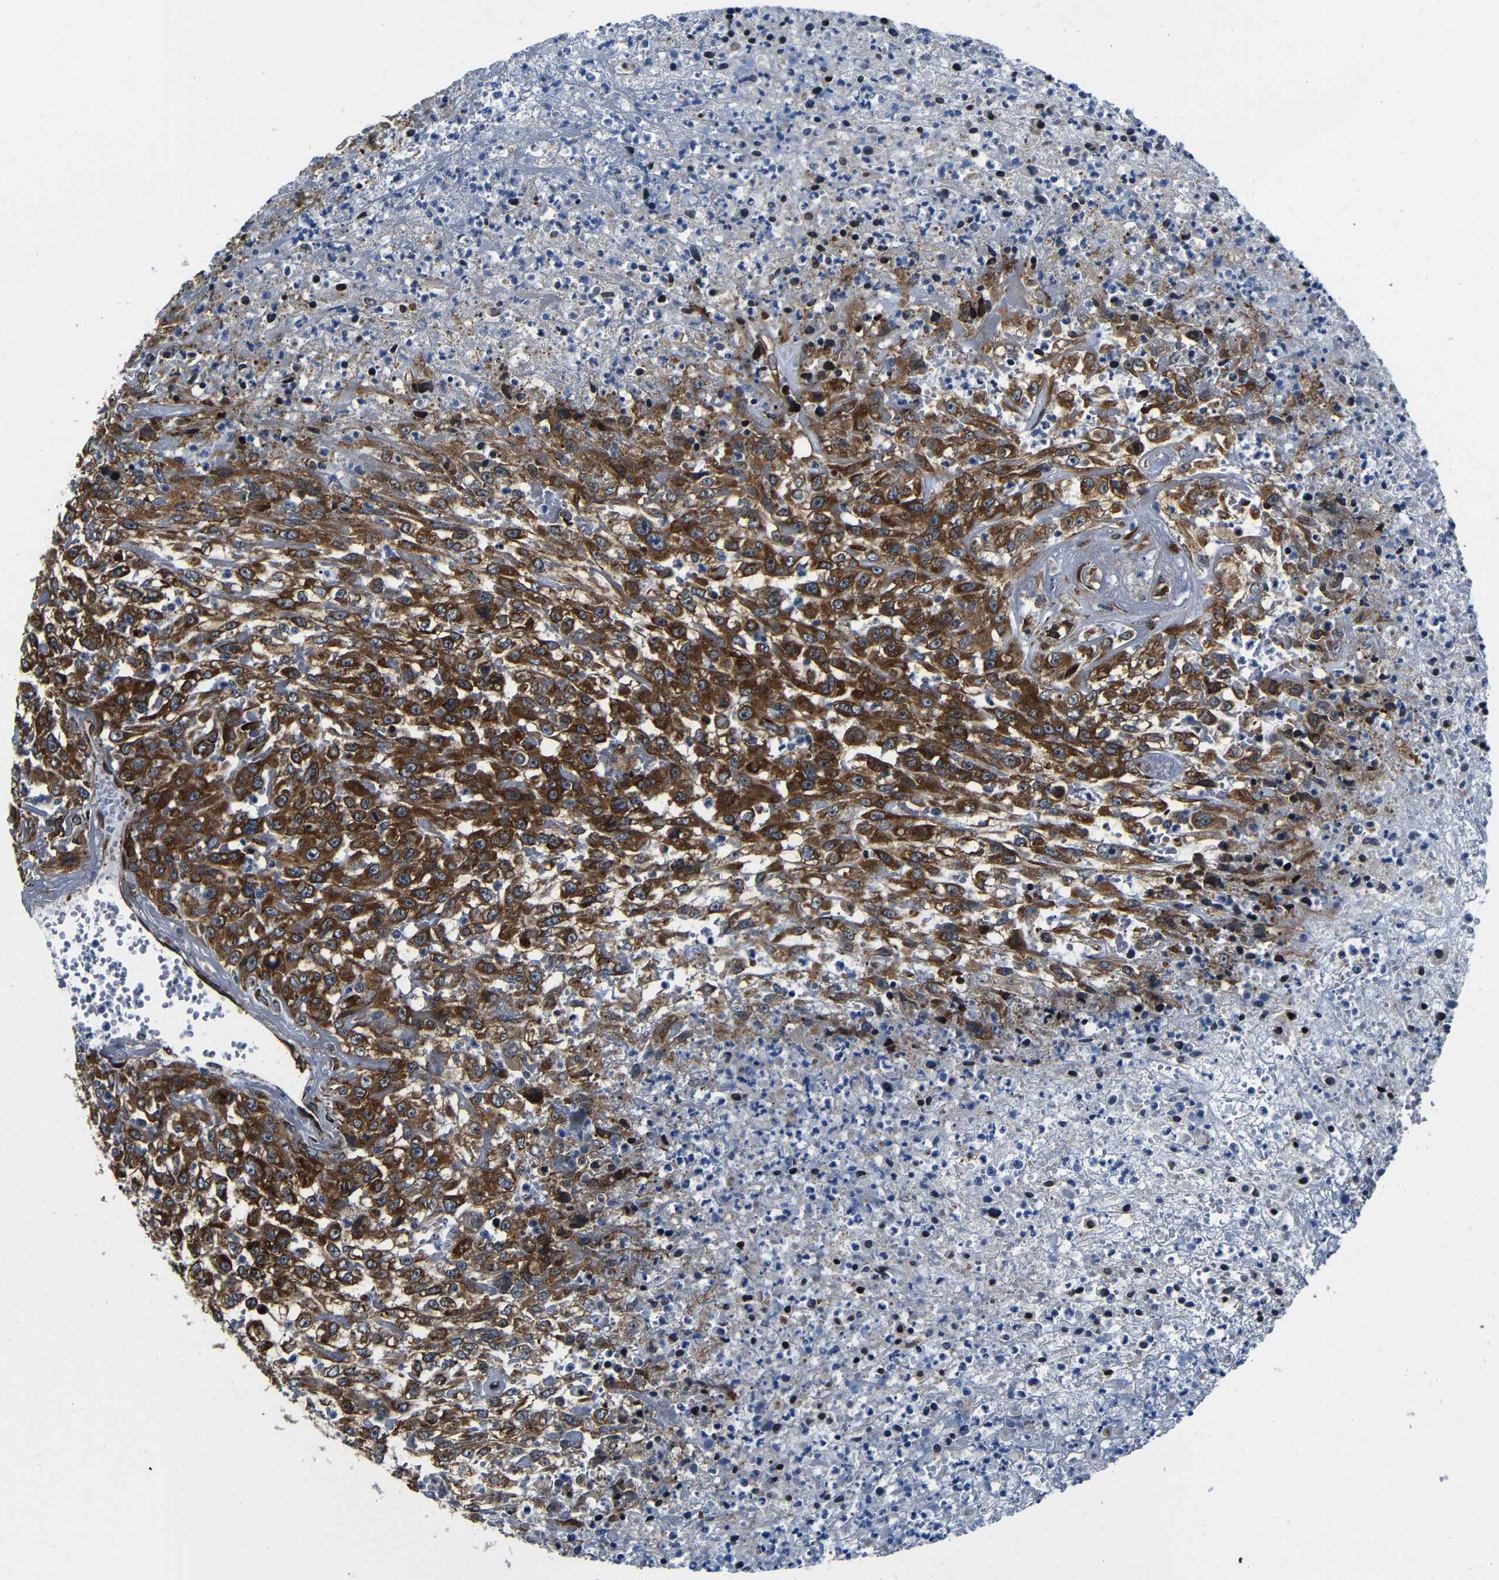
{"staining": {"intensity": "strong", "quantity": ">75%", "location": "cytoplasmic/membranous"}, "tissue": "urothelial cancer", "cell_type": "Tumor cells", "image_type": "cancer", "snomed": [{"axis": "morphology", "description": "Urothelial carcinoma, High grade"}, {"axis": "topography", "description": "Urinary bladder"}], "caption": "Urothelial carcinoma (high-grade) stained with a brown dye reveals strong cytoplasmic/membranous positive expression in approximately >75% of tumor cells.", "gene": "ABCE1", "patient": {"sex": "male", "age": 46}}